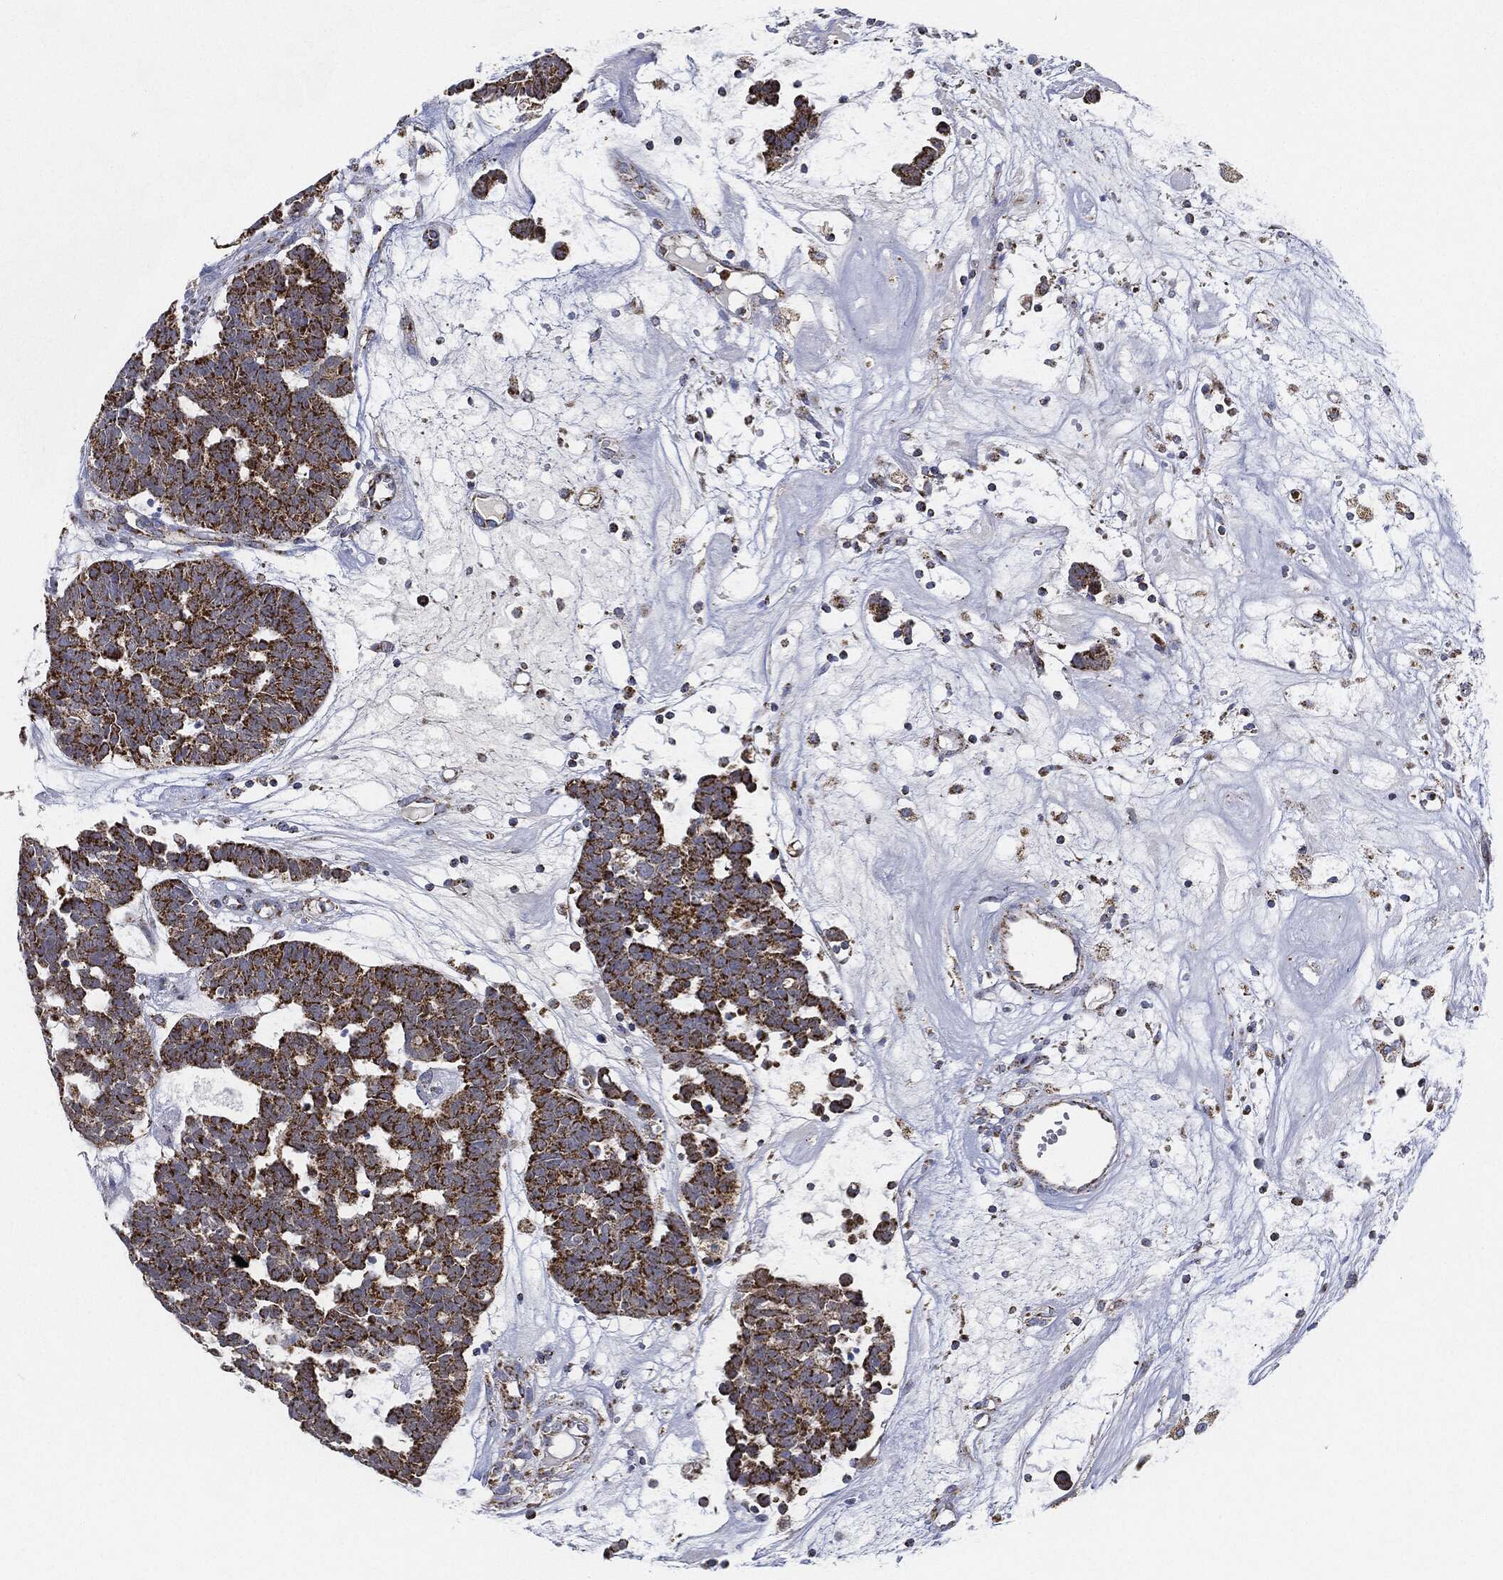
{"staining": {"intensity": "strong", "quantity": ">75%", "location": "cytoplasmic/membranous"}, "tissue": "head and neck cancer", "cell_type": "Tumor cells", "image_type": "cancer", "snomed": [{"axis": "morphology", "description": "Adenocarcinoma, NOS"}, {"axis": "topography", "description": "Head-Neck"}], "caption": "Protein expression analysis of head and neck cancer reveals strong cytoplasmic/membranous staining in approximately >75% of tumor cells. The protein is stained brown, and the nuclei are stained in blue (DAB (3,3'-diaminobenzidine) IHC with brightfield microscopy, high magnification).", "gene": "CAPN15", "patient": {"sex": "female", "age": 81}}